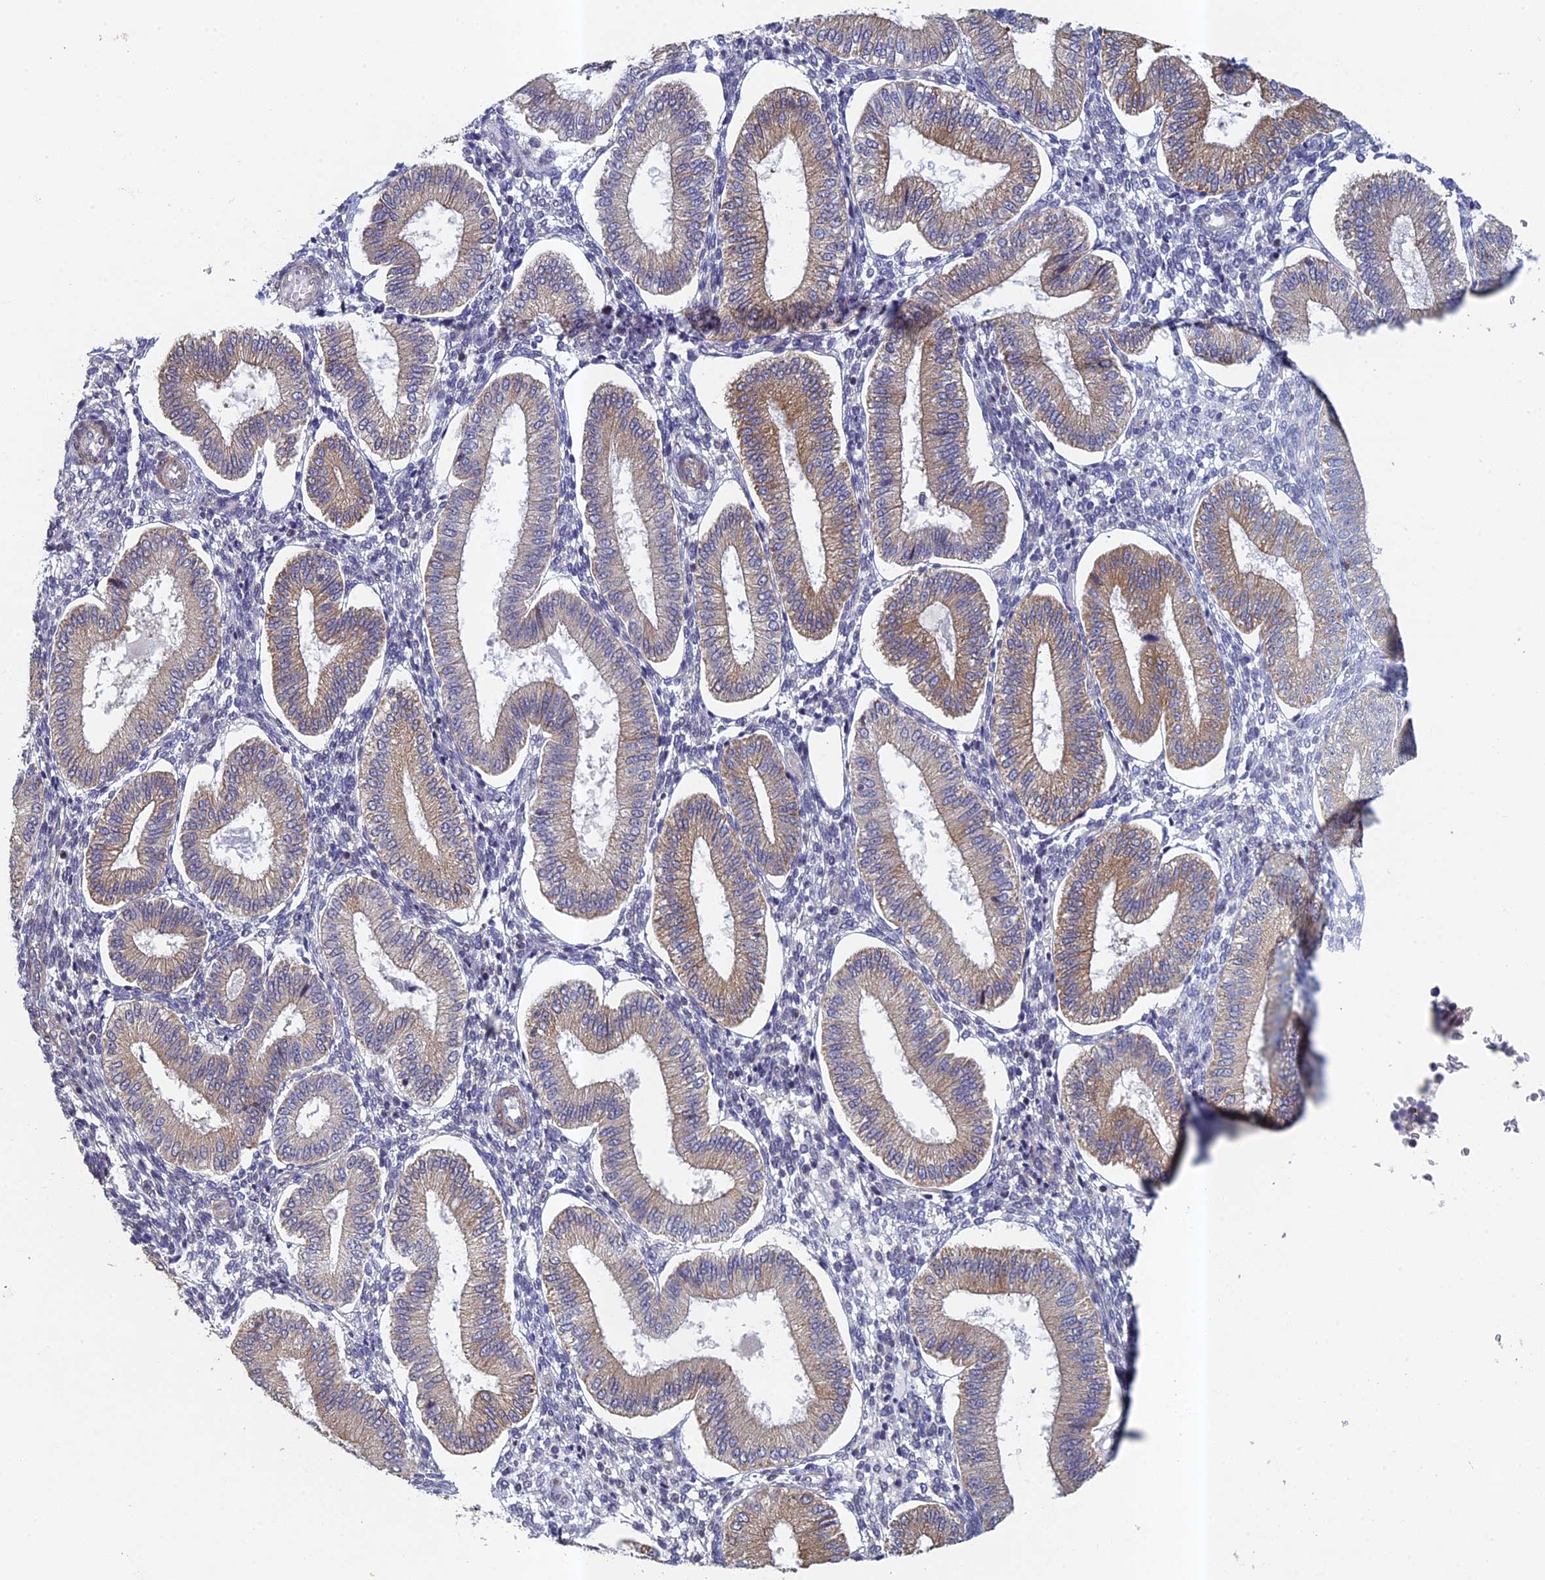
{"staining": {"intensity": "negative", "quantity": "none", "location": "none"}, "tissue": "endometrium", "cell_type": "Cells in endometrial stroma", "image_type": "normal", "snomed": [{"axis": "morphology", "description": "Normal tissue, NOS"}, {"axis": "topography", "description": "Endometrium"}], "caption": "A histopathology image of endometrium stained for a protein shows no brown staining in cells in endometrial stroma.", "gene": "DIXDC1", "patient": {"sex": "female", "age": 39}}